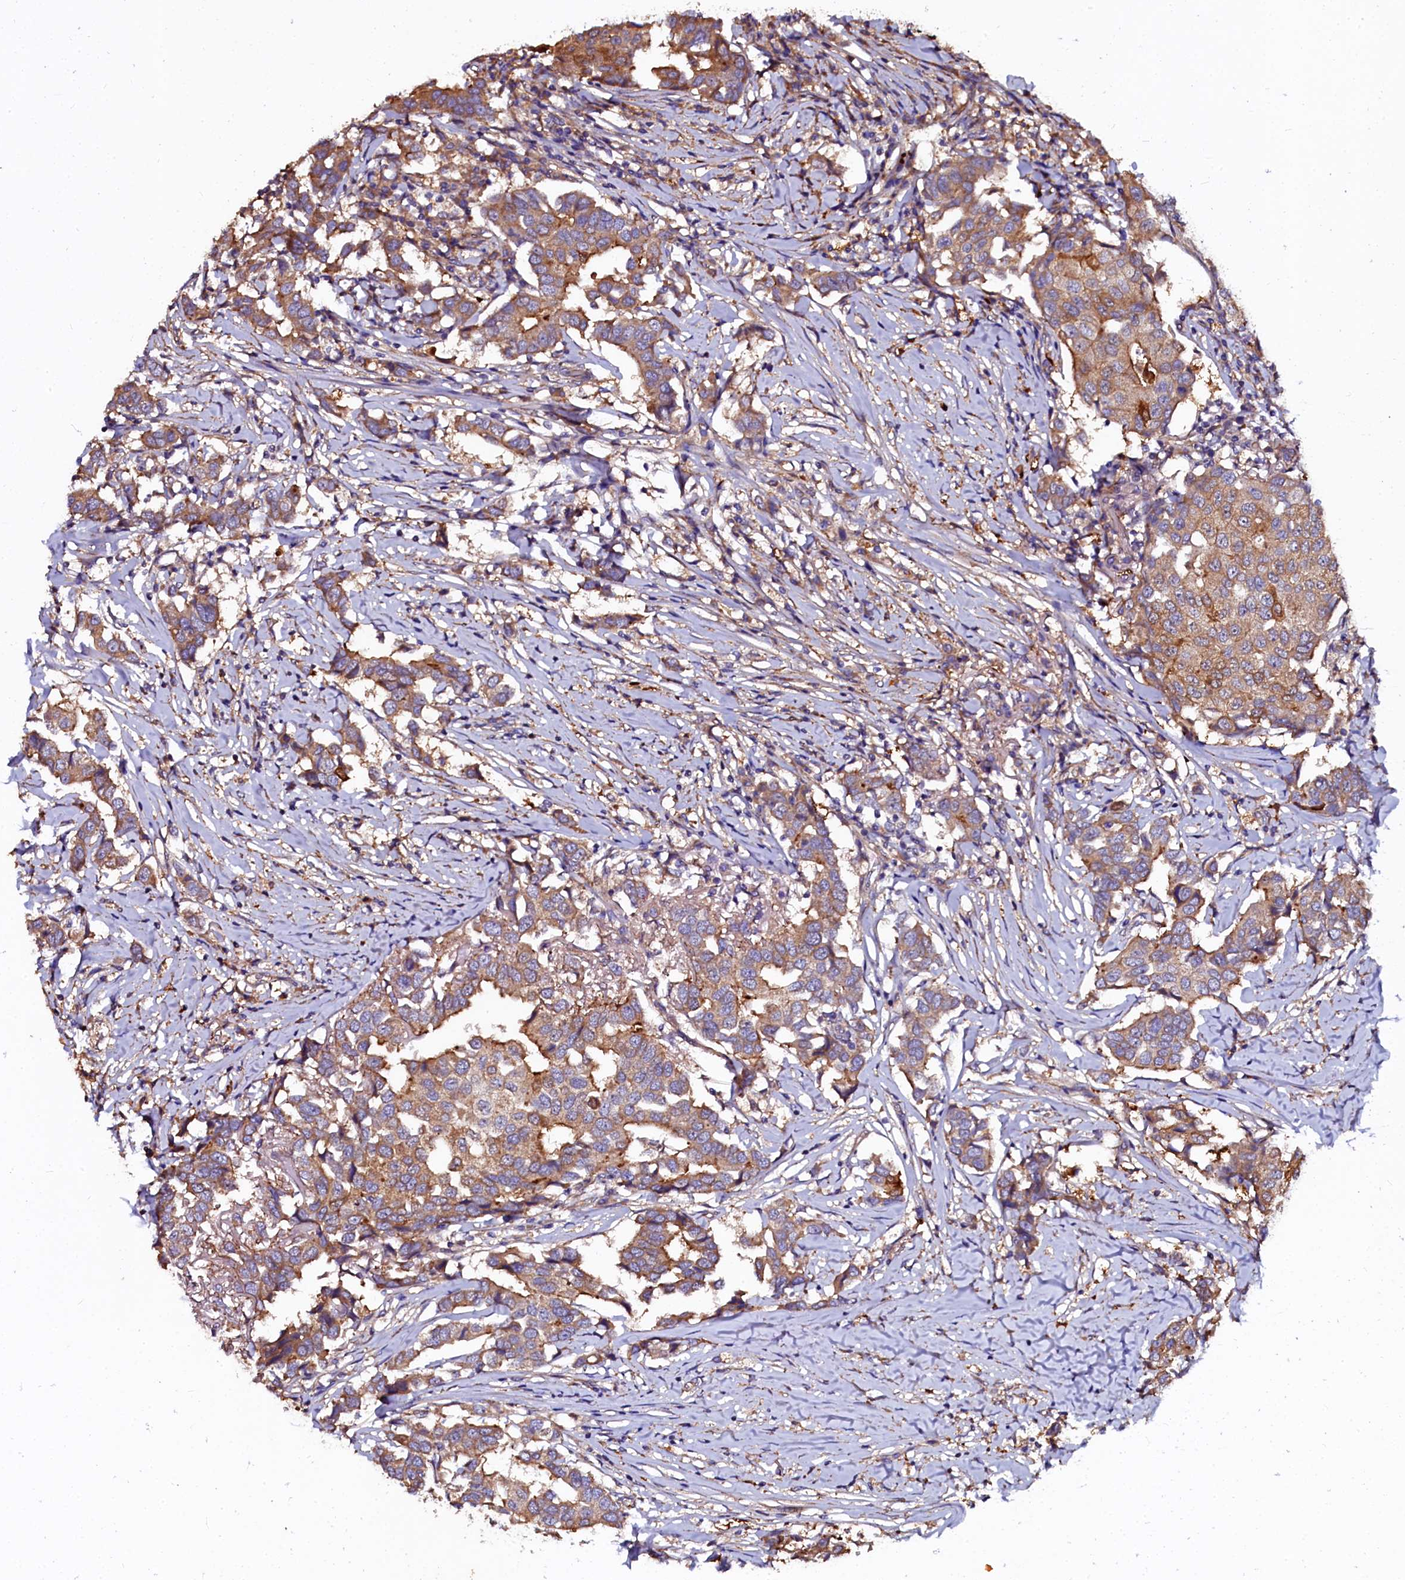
{"staining": {"intensity": "moderate", "quantity": ">75%", "location": "cytoplasmic/membranous"}, "tissue": "breast cancer", "cell_type": "Tumor cells", "image_type": "cancer", "snomed": [{"axis": "morphology", "description": "Duct carcinoma"}, {"axis": "topography", "description": "Breast"}], "caption": "Immunohistochemistry of human breast cancer shows medium levels of moderate cytoplasmic/membranous positivity in about >75% of tumor cells.", "gene": "APPL2", "patient": {"sex": "female", "age": 80}}